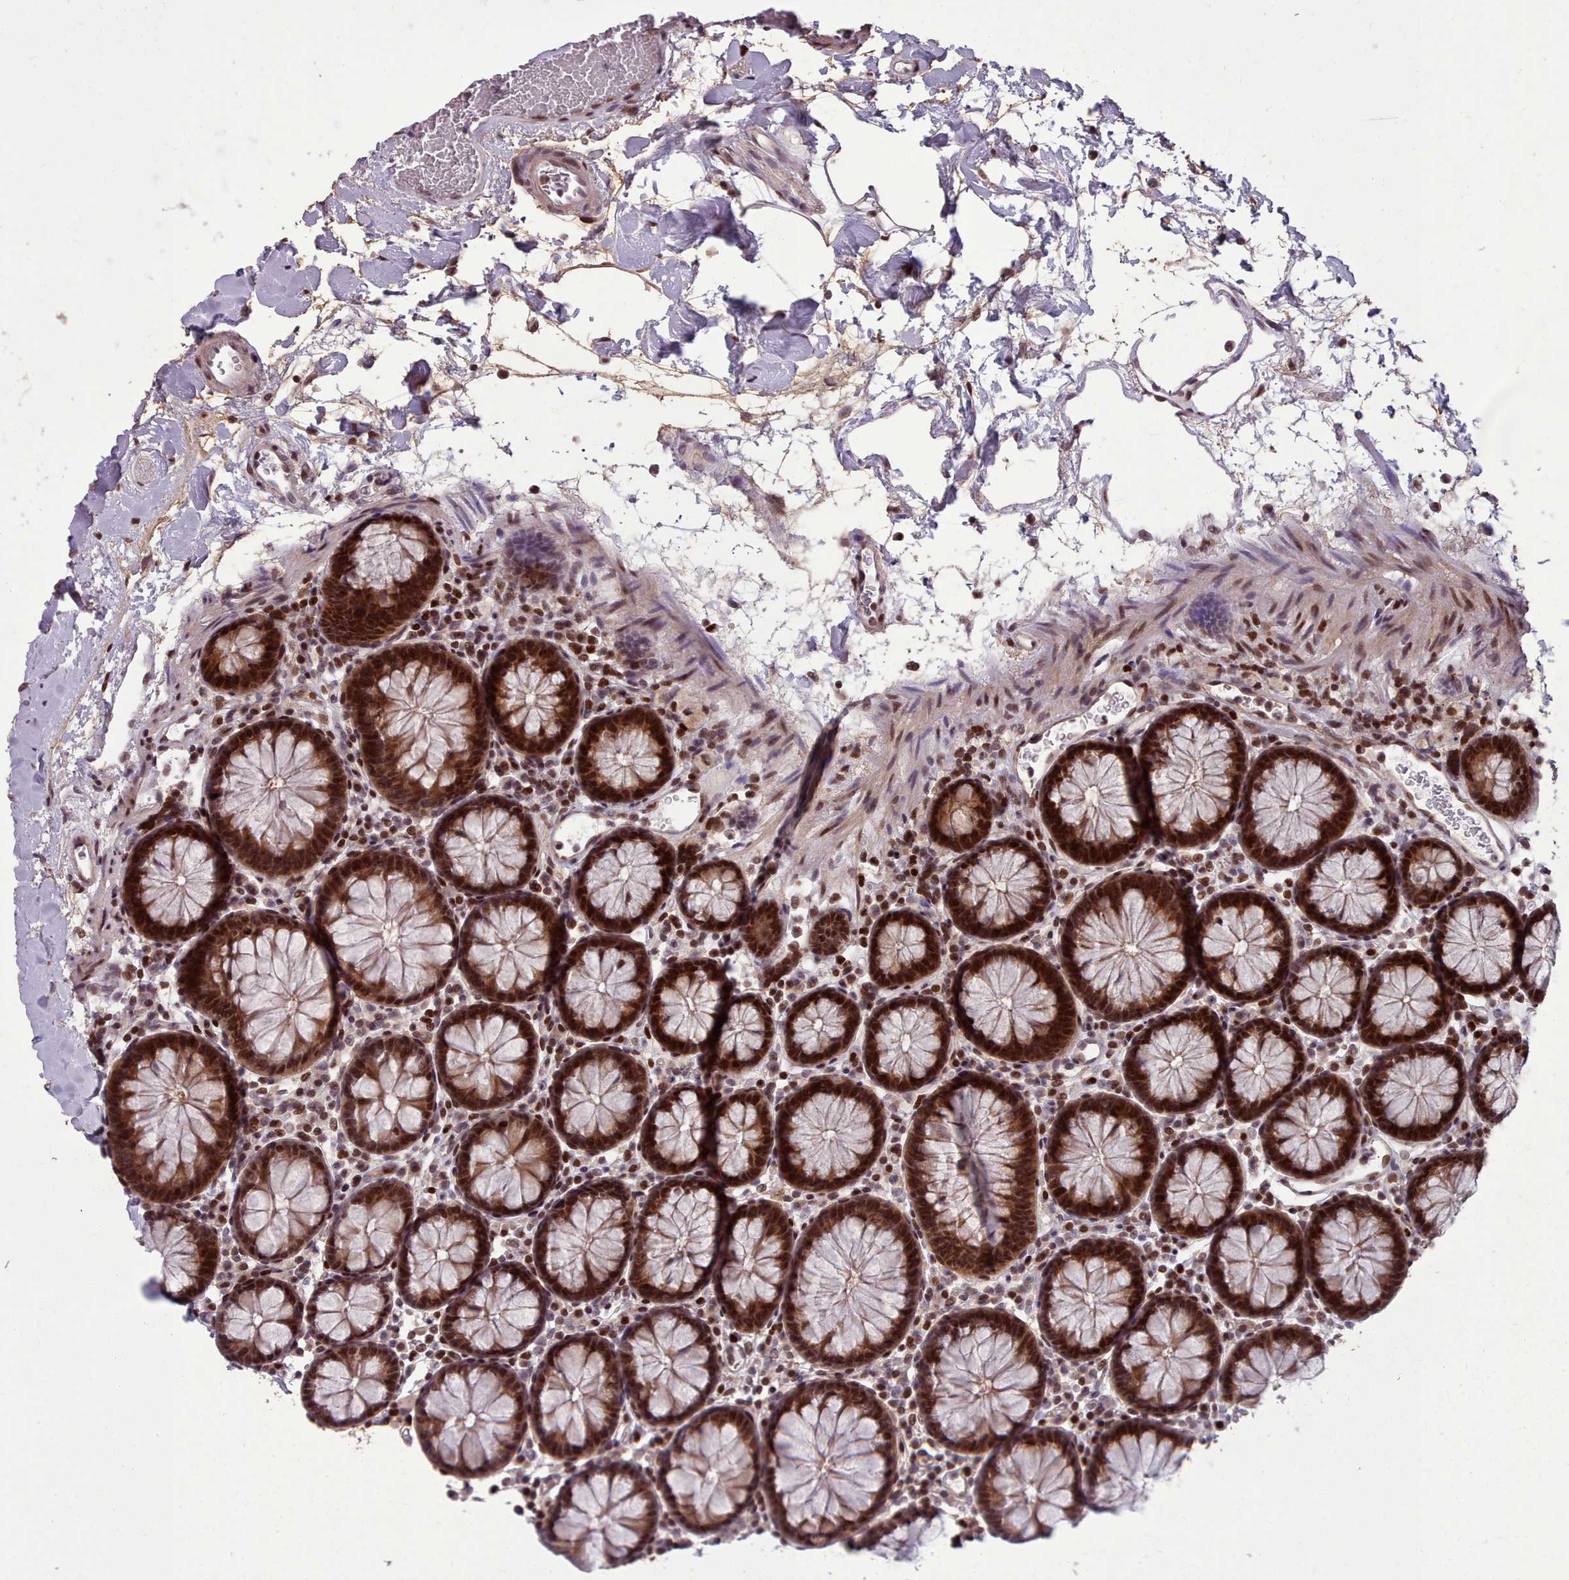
{"staining": {"intensity": "moderate", "quantity": ">75%", "location": "cytoplasmic/membranous,nuclear"}, "tissue": "colon", "cell_type": "Endothelial cells", "image_type": "normal", "snomed": [{"axis": "morphology", "description": "Normal tissue, NOS"}, {"axis": "topography", "description": "Colon"}], "caption": "Protein staining by immunohistochemistry demonstrates moderate cytoplasmic/membranous,nuclear expression in about >75% of endothelial cells in normal colon.", "gene": "ENSA", "patient": {"sex": "male", "age": 75}}